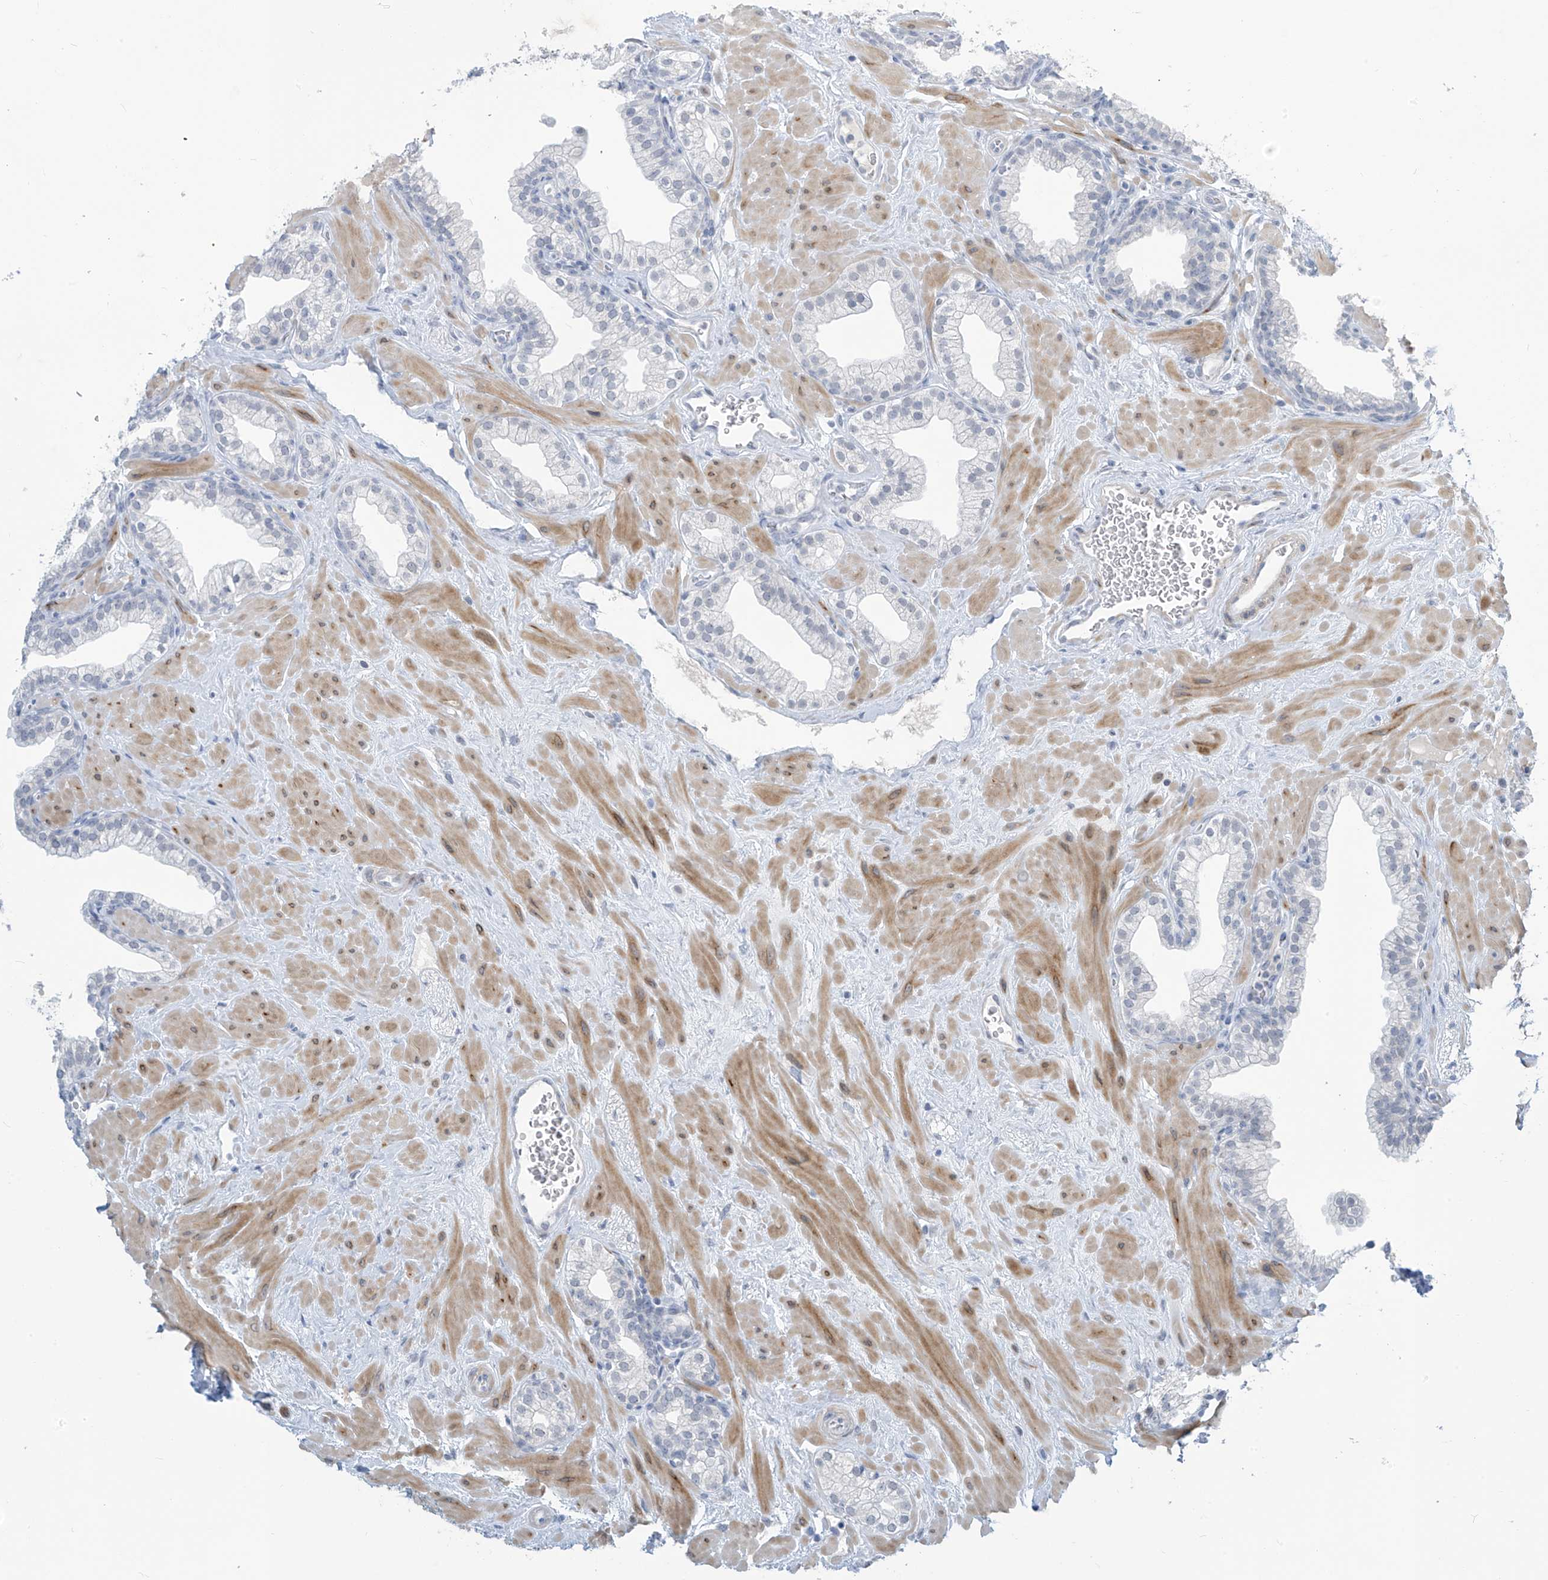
{"staining": {"intensity": "negative", "quantity": "none", "location": "none"}, "tissue": "prostate", "cell_type": "Glandular cells", "image_type": "normal", "snomed": [{"axis": "morphology", "description": "Normal tissue, NOS"}, {"axis": "morphology", "description": "Urothelial carcinoma, Low grade"}, {"axis": "topography", "description": "Urinary bladder"}, {"axis": "topography", "description": "Prostate"}], "caption": "The immunohistochemistry photomicrograph has no significant staining in glandular cells of prostate. (DAB immunohistochemistry (IHC) visualized using brightfield microscopy, high magnification).", "gene": "METAP1D", "patient": {"sex": "male", "age": 60}}